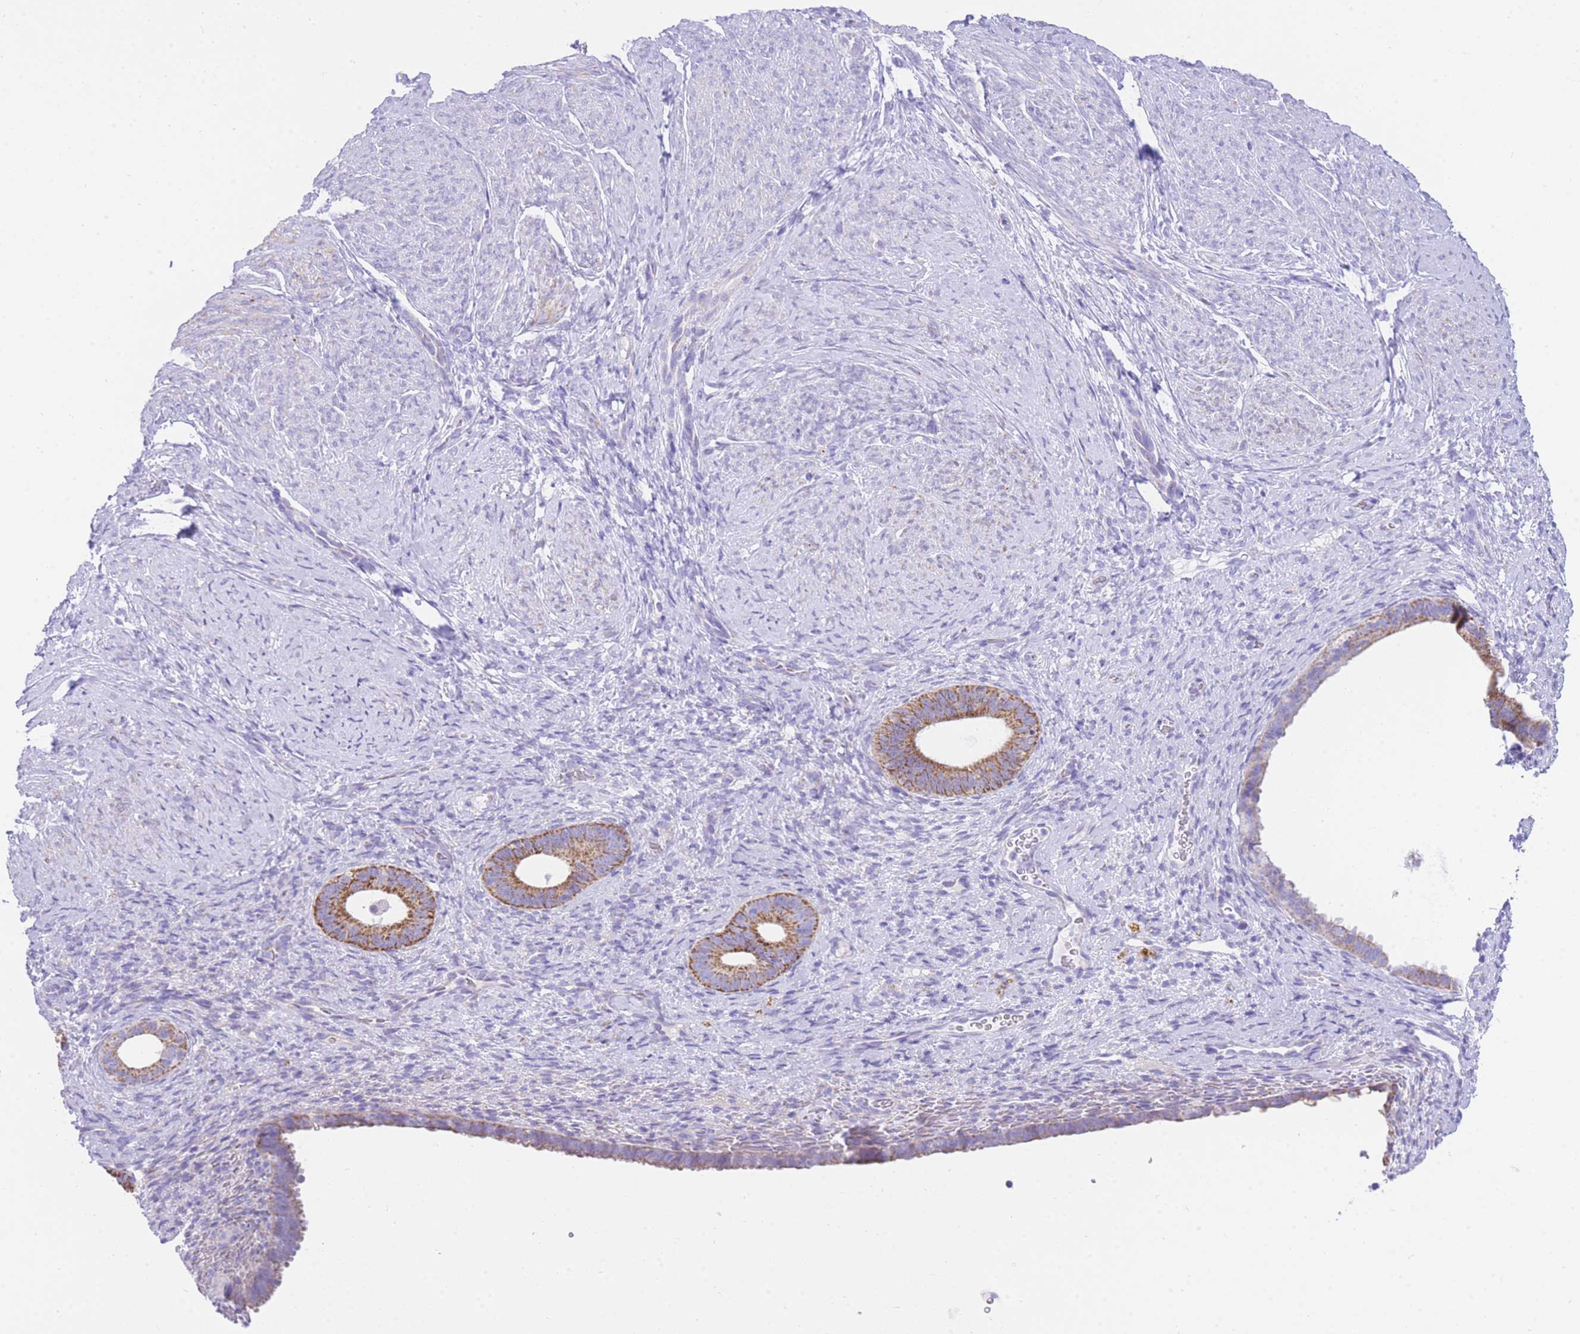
{"staining": {"intensity": "negative", "quantity": "none", "location": "none"}, "tissue": "endometrium", "cell_type": "Cells in endometrial stroma", "image_type": "normal", "snomed": [{"axis": "morphology", "description": "Normal tissue, NOS"}, {"axis": "topography", "description": "Endometrium"}], "caption": "A high-resolution micrograph shows immunohistochemistry (IHC) staining of normal endometrium, which exhibits no significant expression in cells in endometrial stroma. (DAB immunohistochemistry, high magnification).", "gene": "ACSM4", "patient": {"sex": "female", "age": 65}}